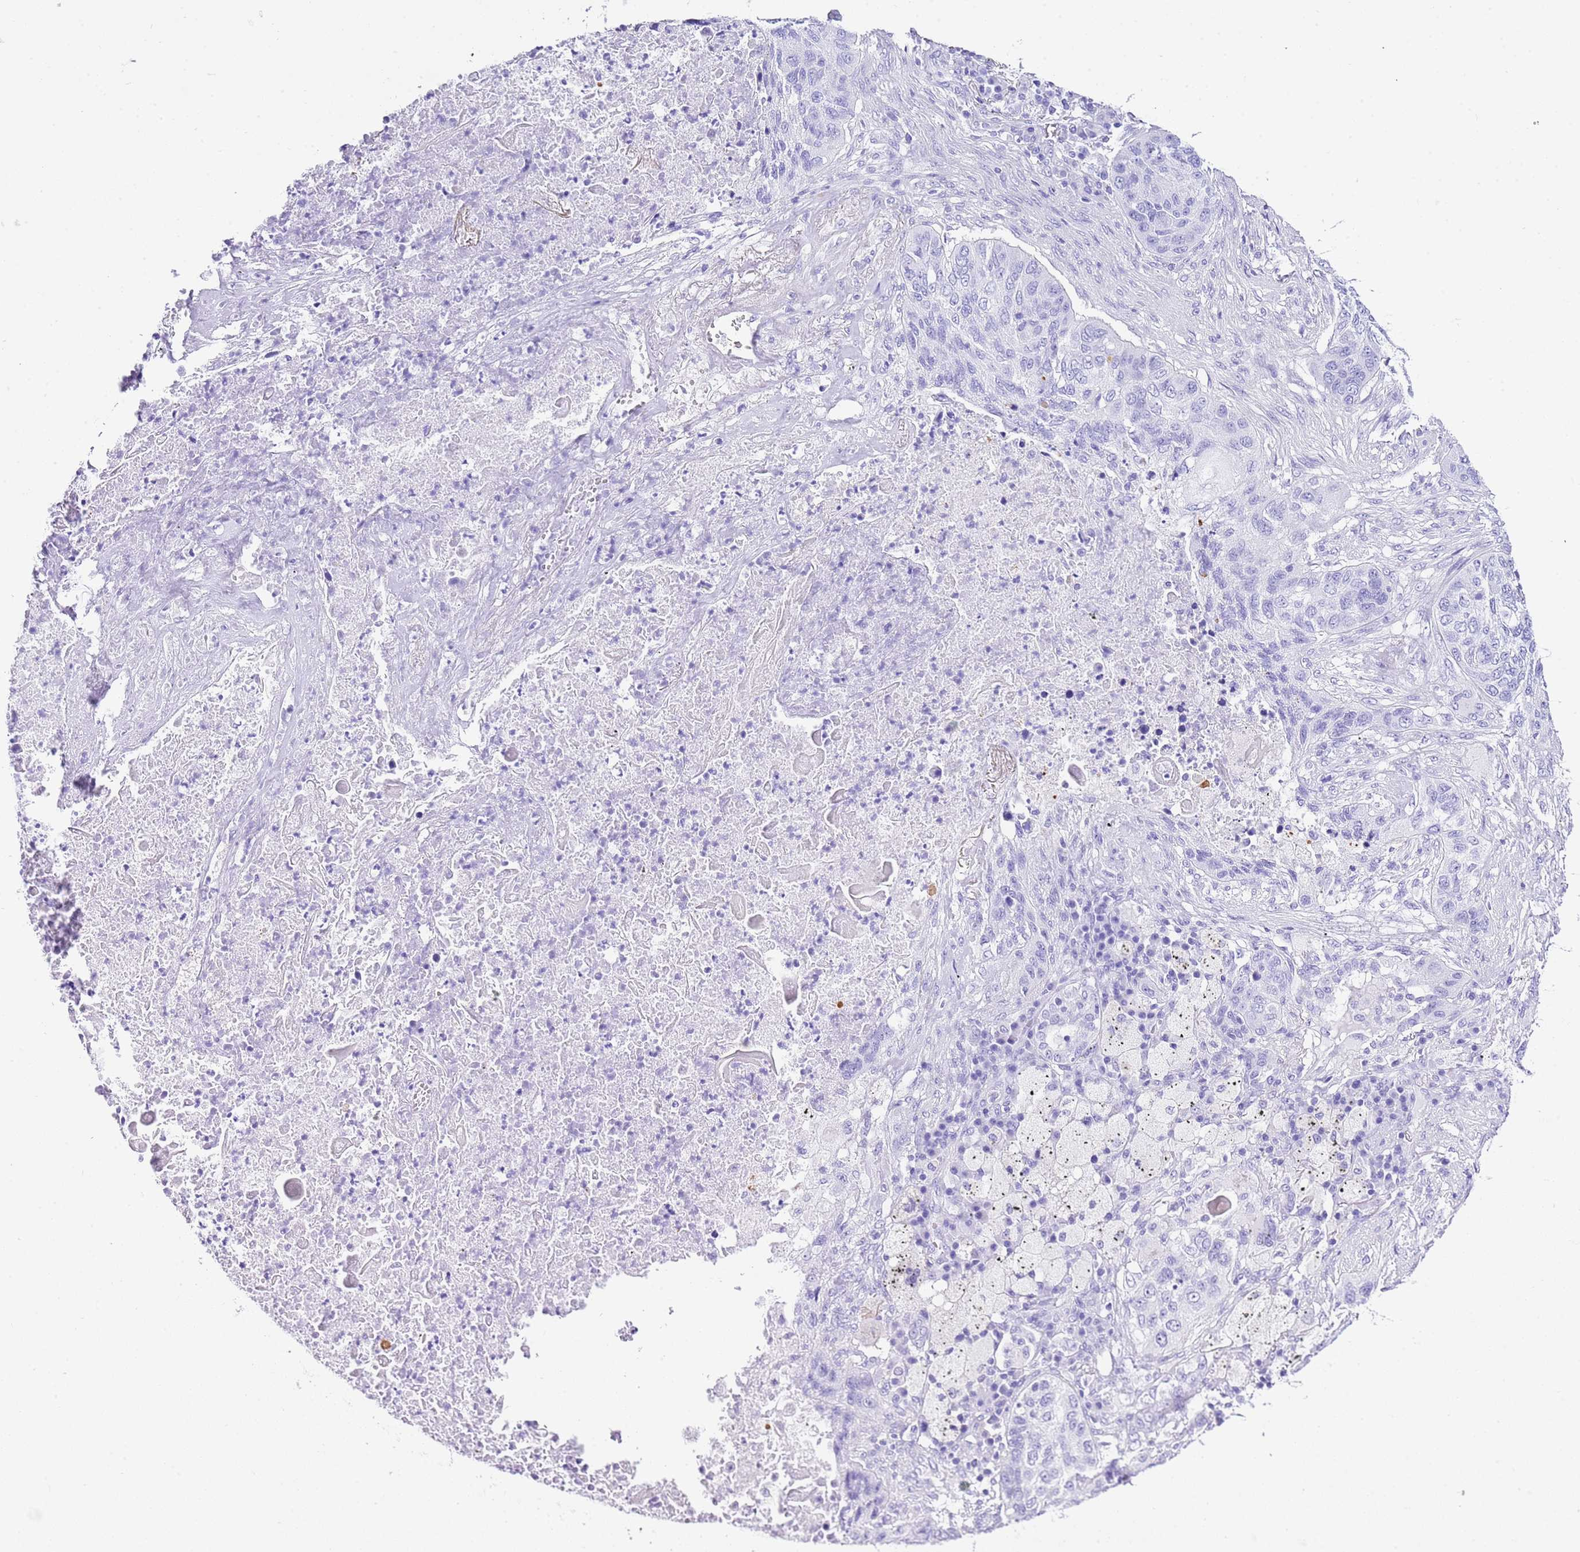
{"staining": {"intensity": "negative", "quantity": "none", "location": "none"}, "tissue": "lung cancer", "cell_type": "Tumor cells", "image_type": "cancer", "snomed": [{"axis": "morphology", "description": "Squamous cell carcinoma, NOS"}, {"axis": "topography", "description": "Lung"}], "caption": "IHC histopathology image of neoplastic tissue: human squamous cell carcinoma (lung) stained with DAB demonstrates no significant protein positivity in tumor cells. The staining was performed using DAB to visualize the protein expression in brown, while the nuclei were stained in blue with hematoxylin (Magnification: 20x).", "gene": "KCNC1", "patient": {"sex": "female", "age": 63}}